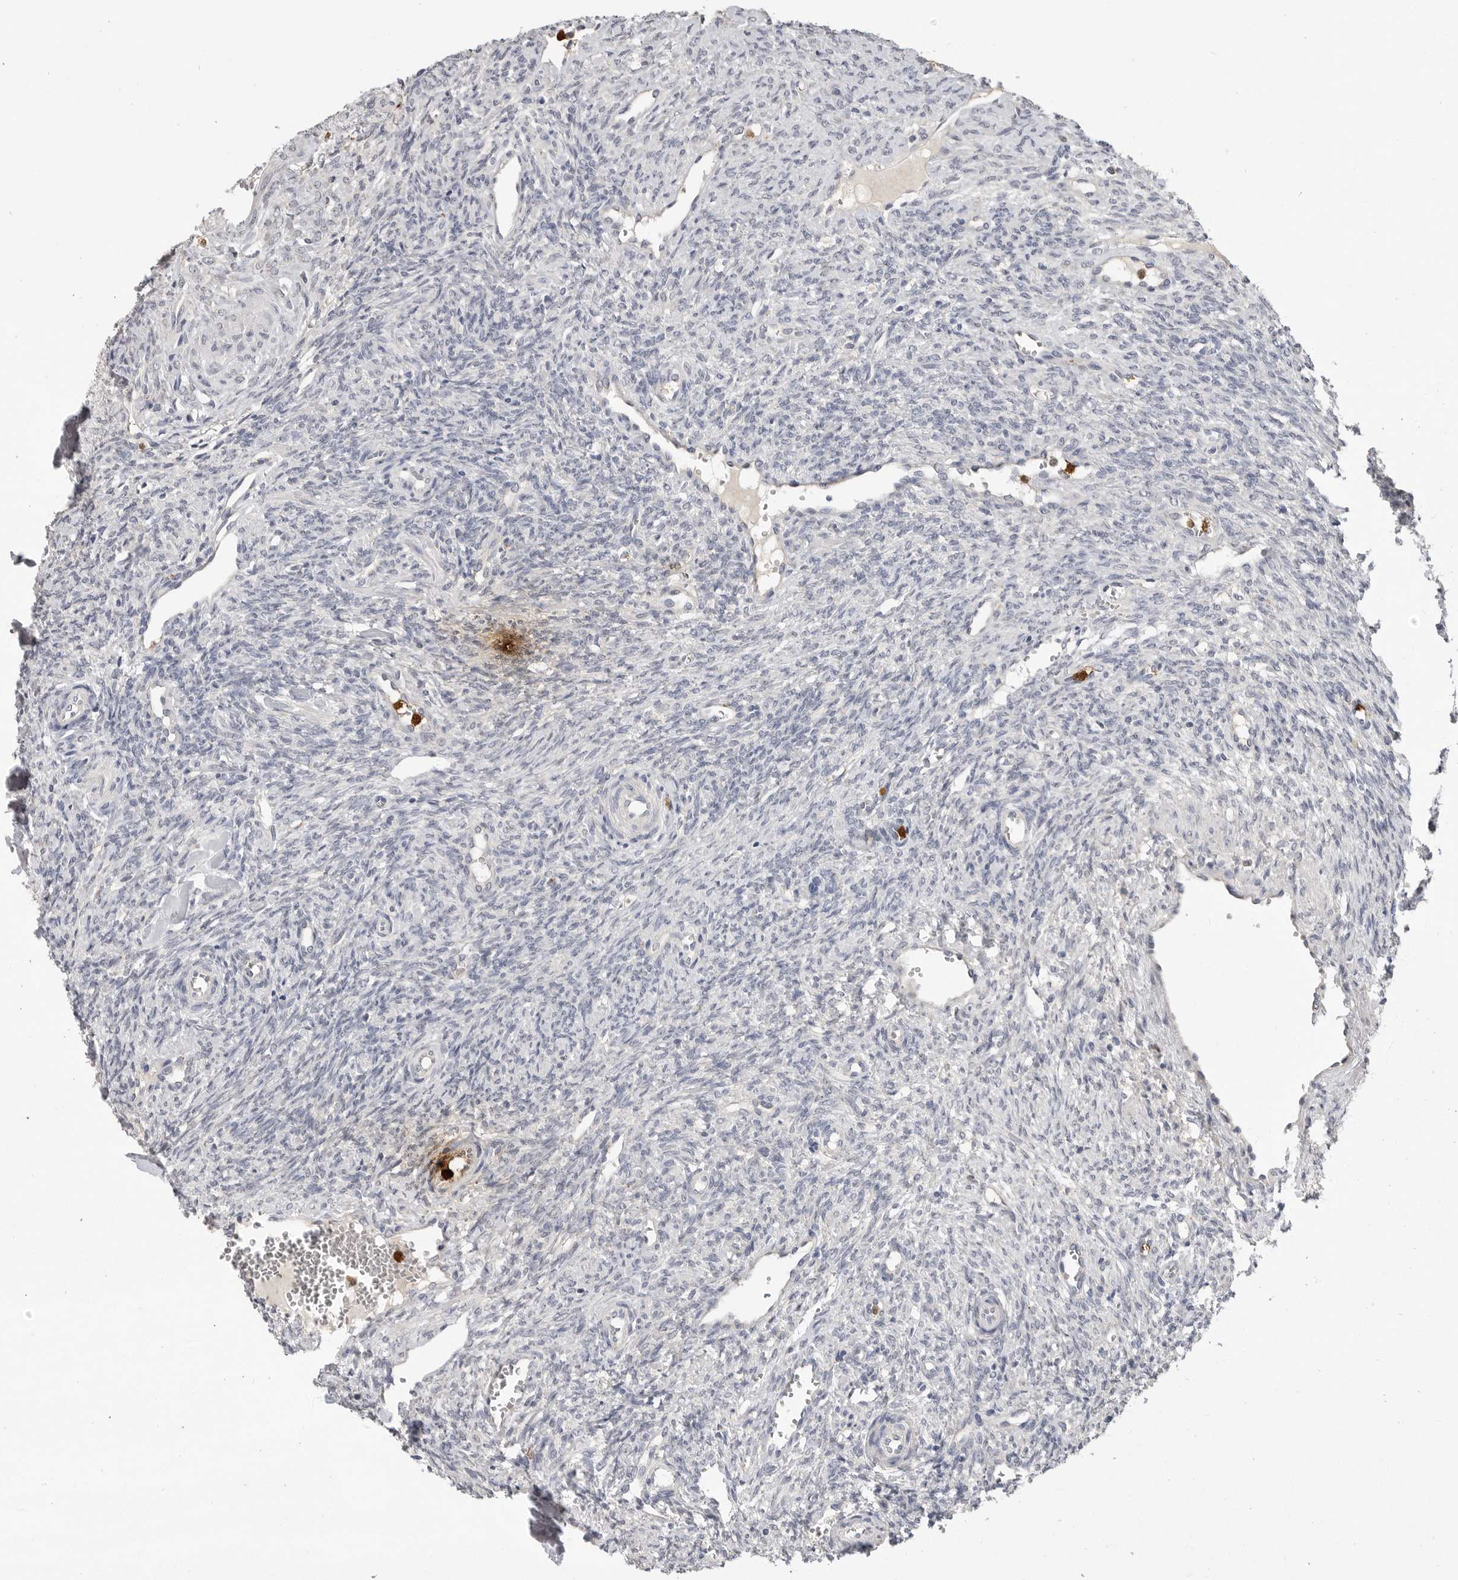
{"staining": {"intensity": "negative", "quantity": "none", "location": "none"}, "tissue": "ovary", "cell_type": "Ovarian stroma cells", "image_type": "normal", "snomed": [{"axis": "morphology", "description": "Normal tissue, NOS"}, {"axis": "topography", "description": "Ovary"}], "caption": "The immunohistochemistry photomicrograph has no significant staining in ovarian stroma cells of ovary. Nuclei are stained in blue.", "gene": "LTBR", "patient": {"sex": "female", "age": 41}}